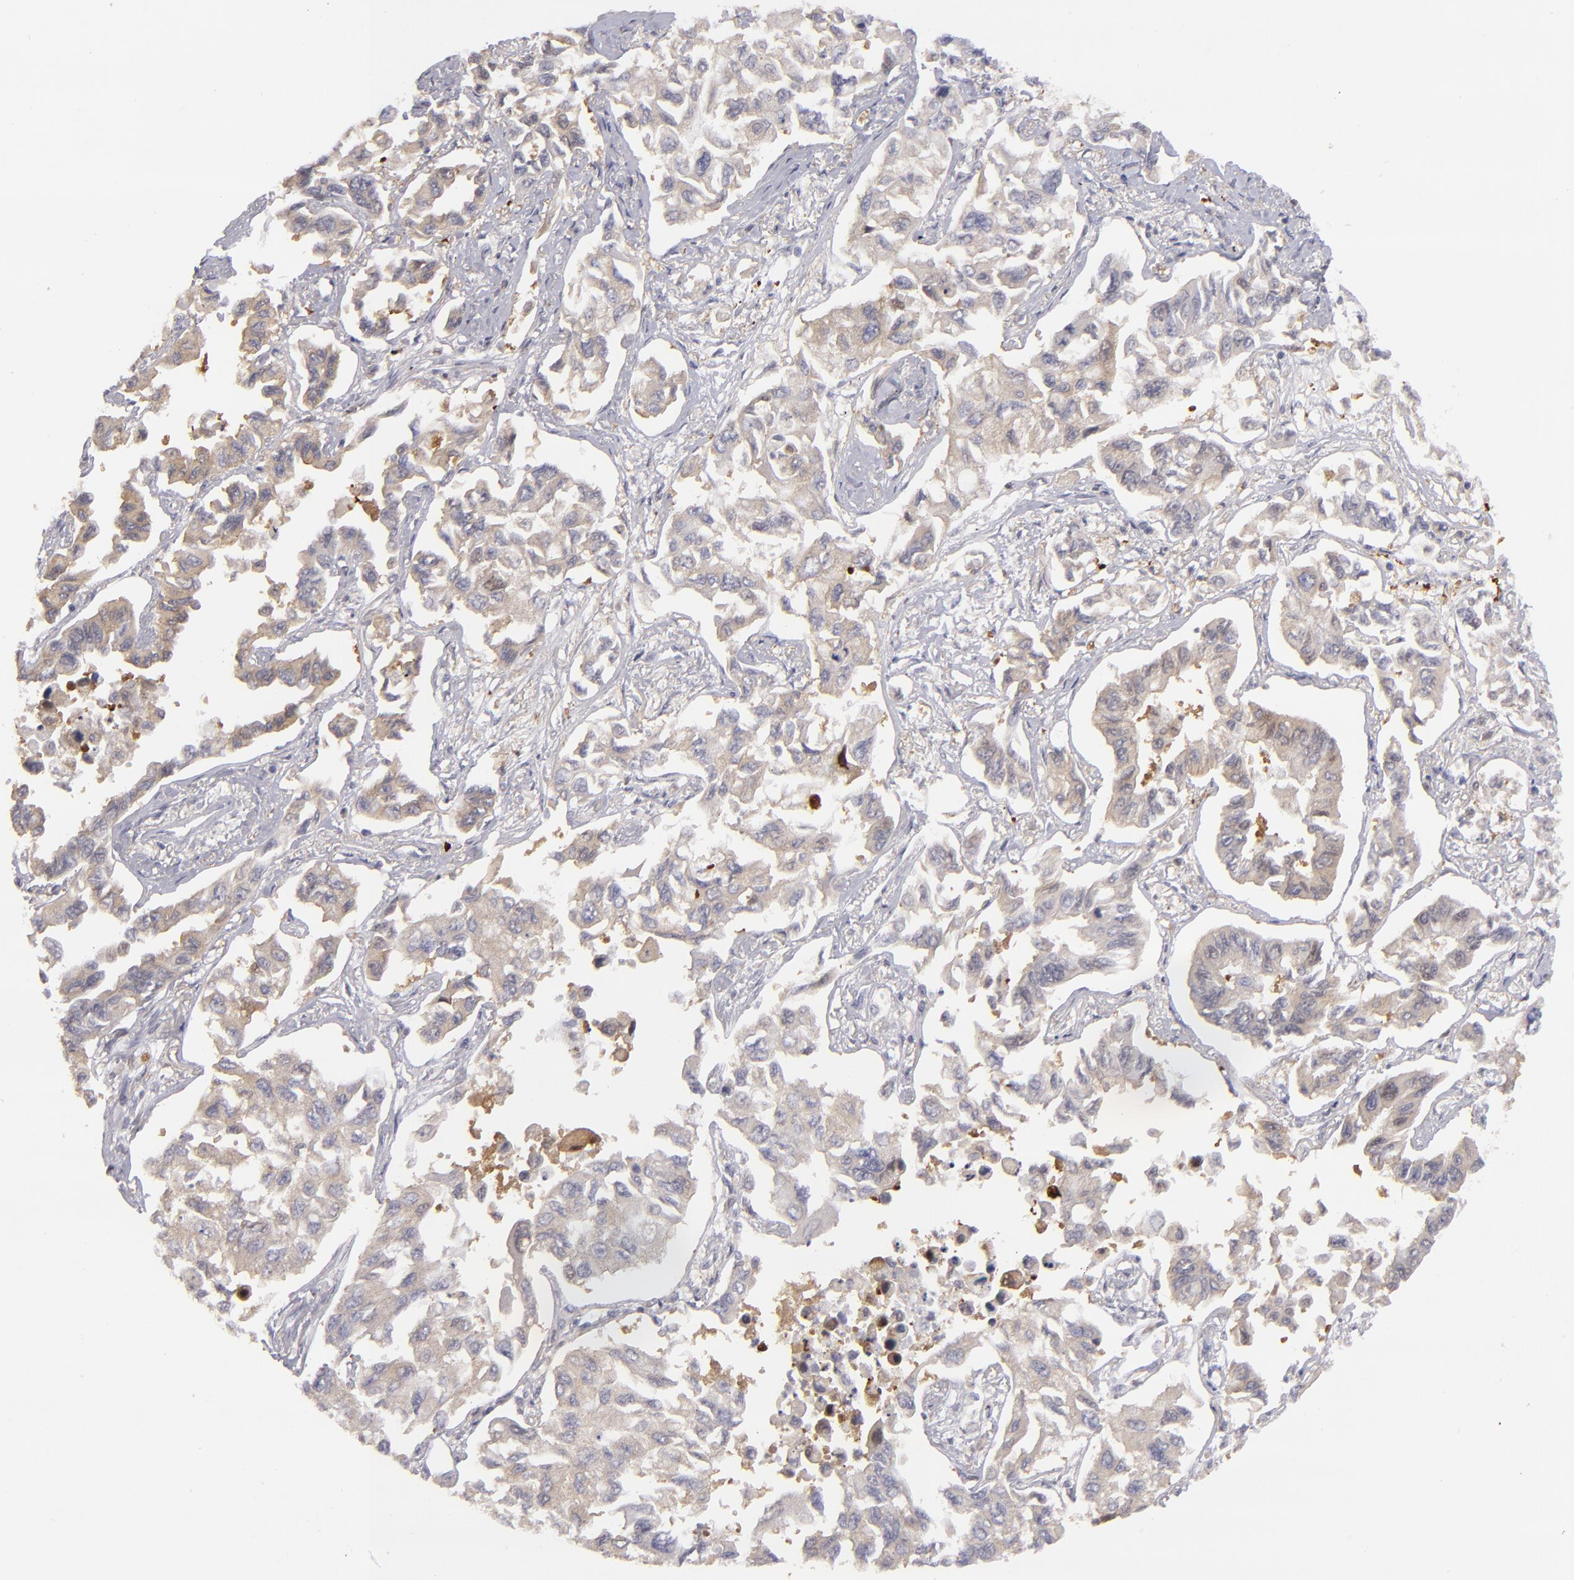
{"staining": {"intensity": "weak", "quantity": ">75%", "location": "cytoplasmic/membranous"}, "tissue": "lung cancer", "cell_type": "Tumor cells", "image_type": "cancer", "snomed": [{"axis": "morphology", "description": "Adenocarcinoma, NOS"}, {"axis": "topography", "description": "Lung"}], "caption": "Lung cancer (adenocarcinoma) stained with a brown dye displays weak cytoplasmic/membranous positive staining in about >75% of tumor cells.", "gene": "MMP10", "patient": {"sex": "male", "age": 64}}